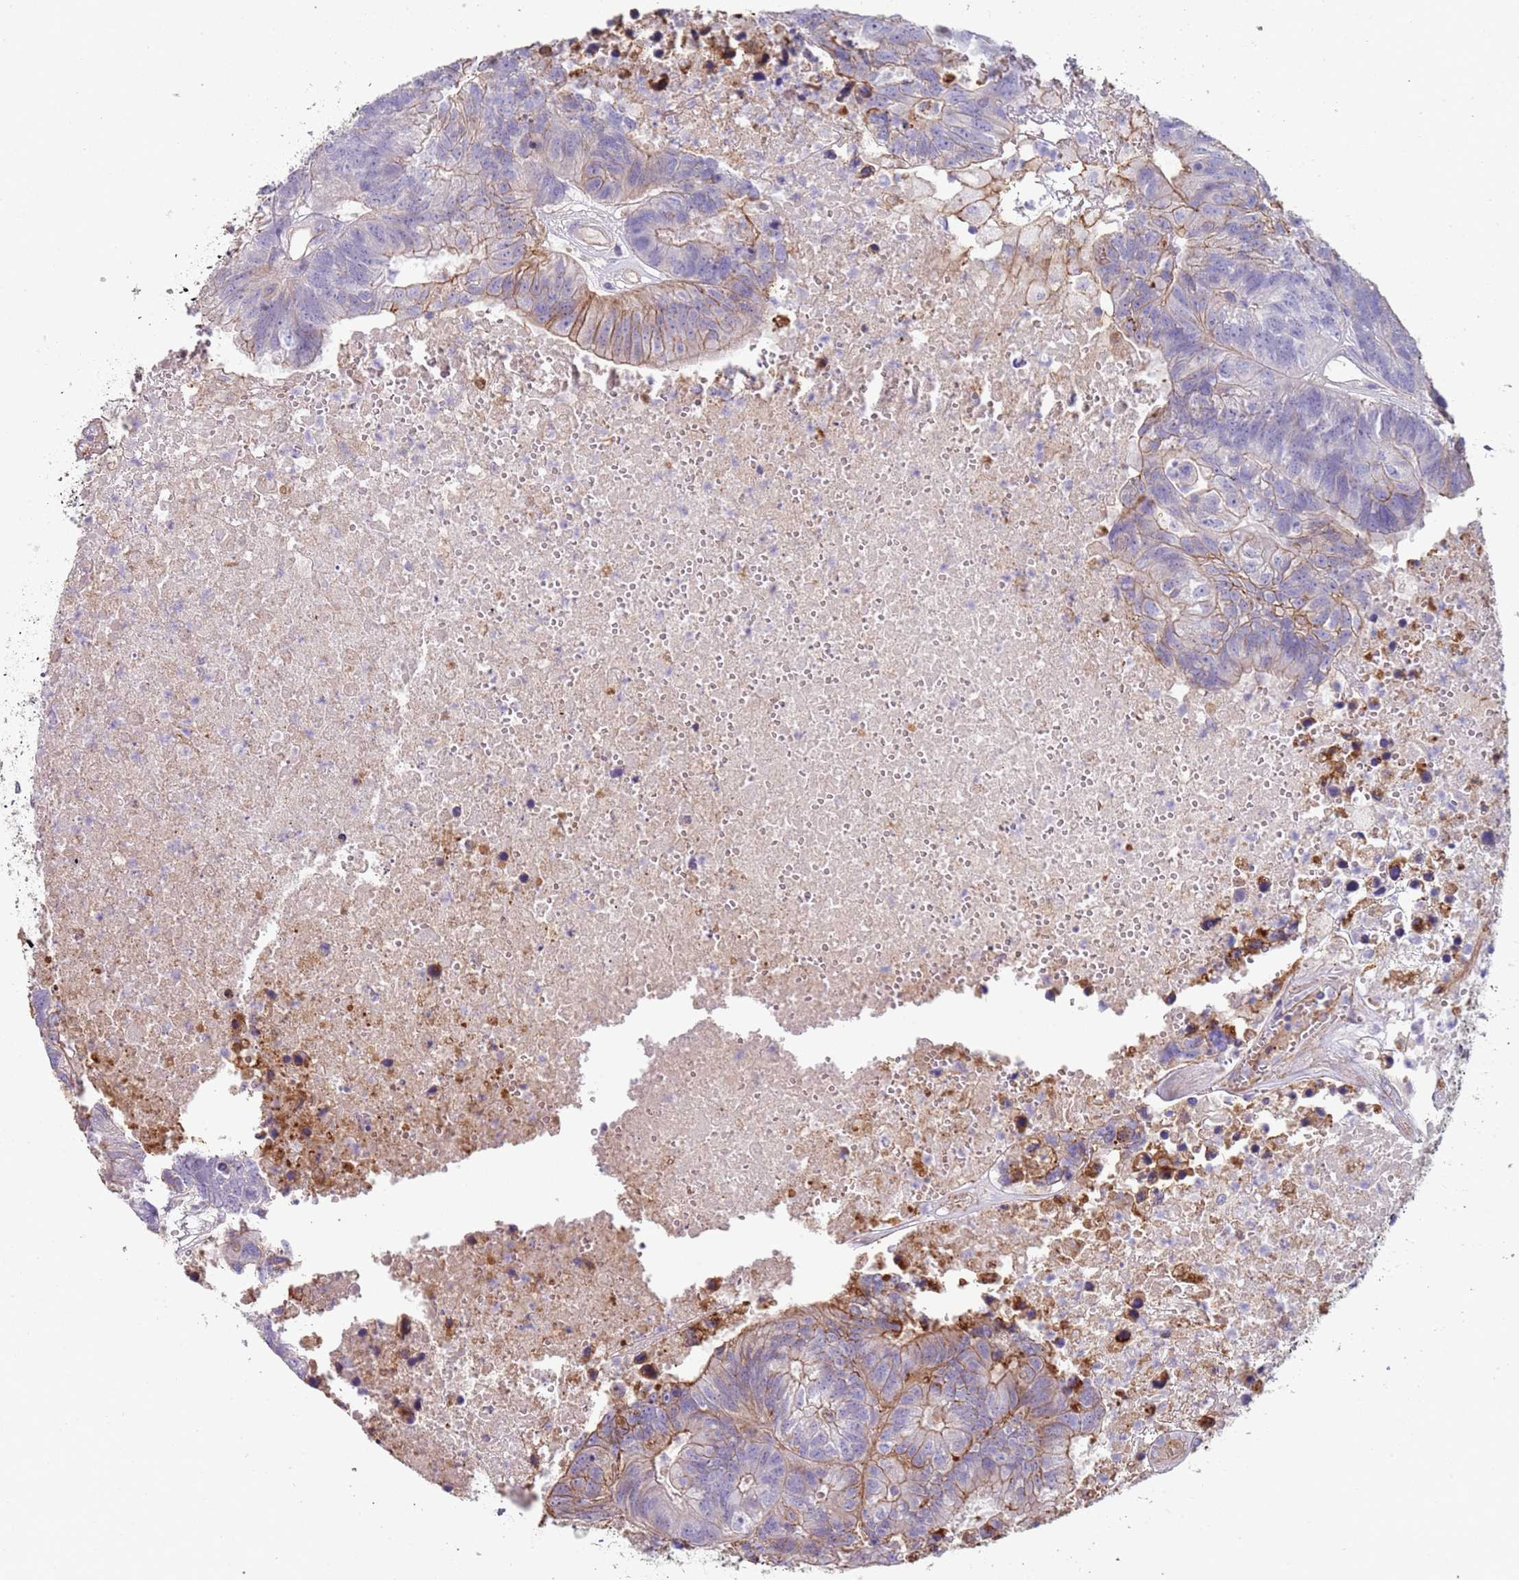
{"staining": {"intensity": "moderate", "quantity": "<25%", "location": "cytoplasmic/membranous"}, "tissue": "colorectal cancer", "cell_type": "Tumor cells", "image_type": "cancer", "snomed": [{"axis": "morphology", "description": "Adenocarcinoma, NOS"}, {"axis": "topography", "description": "Colon"}], "caption": "This micrograph exhibits IHC staining of human colorectal adenocarcinoma, with low moderate cytoplasmic/membranous positivity in about <25% of tumor cells.", "gene": "NBPF3", "patient": {"sex": "female", "age": 48}}